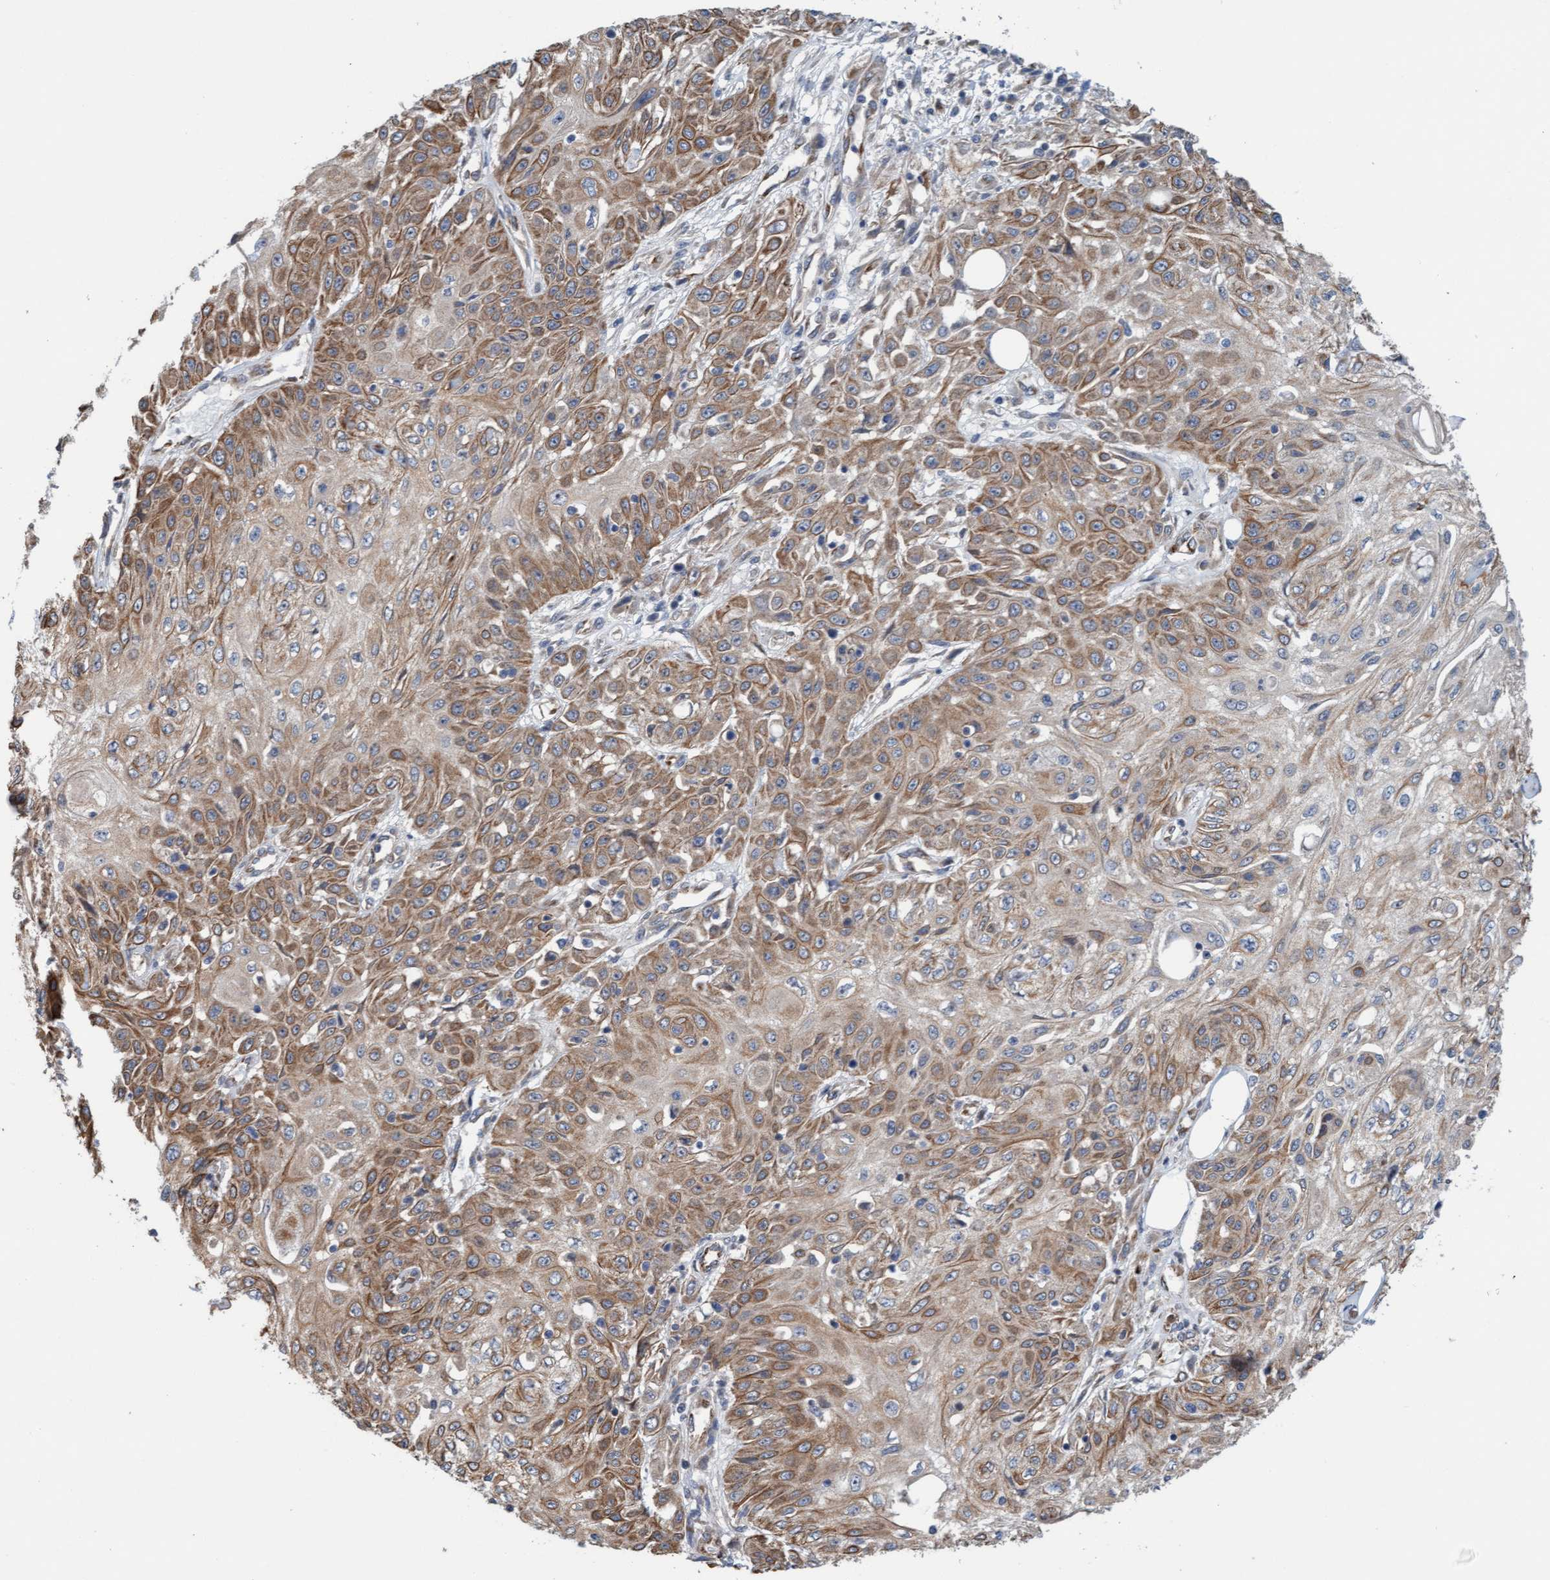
{"staining": {"intensity": "moderate", "quantity": ">75%", "location": "cytoplasmic/membranous"}, "tissue": "skin cancer", "cell_type": "Tumor cells", "image_type": "cancer", "snomed": [{"axis": "morphology", "description": "Squamous cell carcinoma, NOS"}, {"axis": "morphology", "description": "Squamous cell carcinoma, metastatic, NOS"}, {"axis": "topography", "description": "Skin"}, {"axis": "topography", "description": "Lymph node"}], "caption": "This histopathology image demonstrates IHC staining of skin squamous cell carcinoma, with medium moderate cytoplasmic/membranous expression in approximately >75% of tumor cells.", "gene": "ZNF566", "patient": {"sex": "male", "age": 75}}